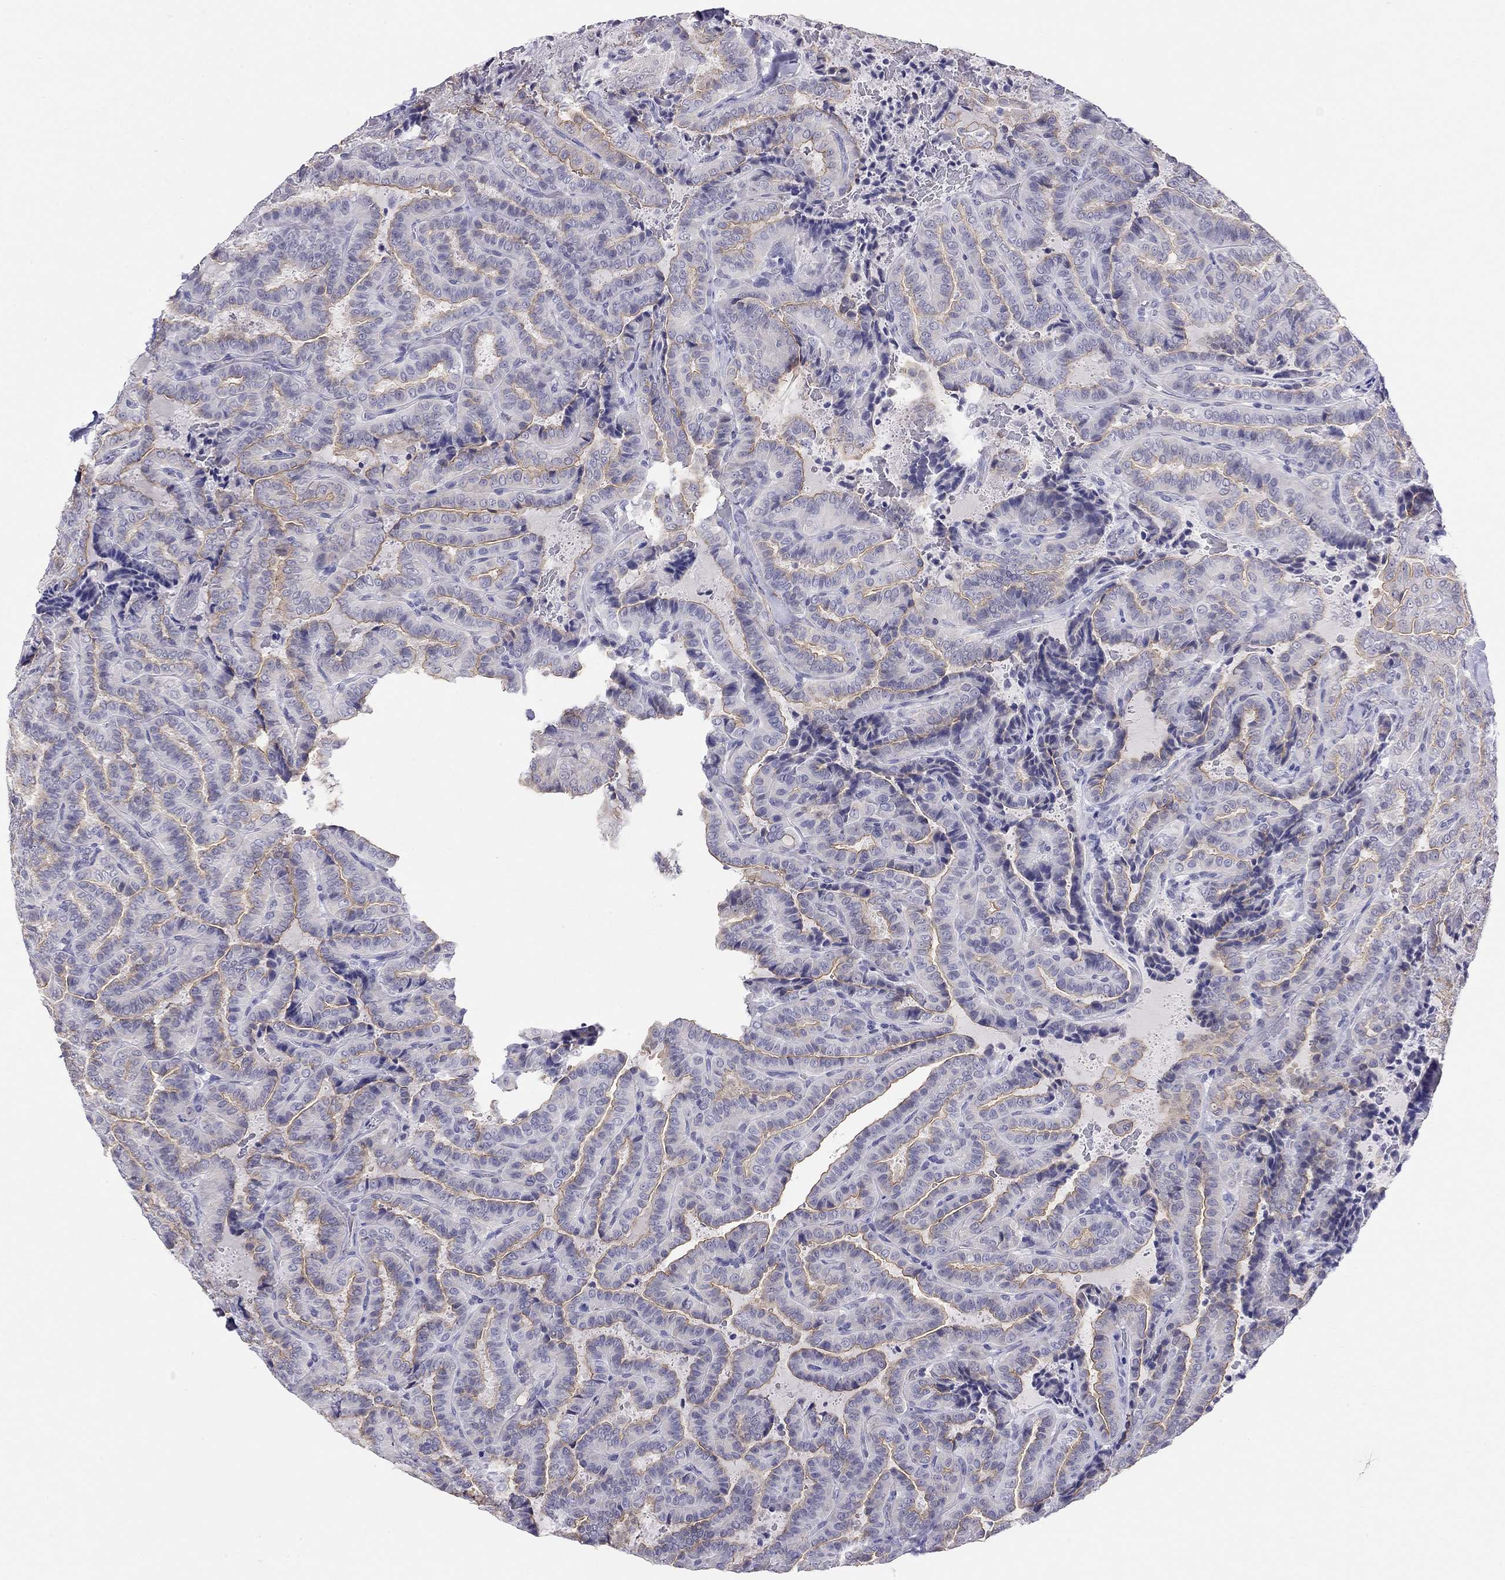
{"staining": {"intensity": "moderate", "quantity": ">75%", "location": "cytoplasmic/membranous"}, "tissue": "thyroid cancer", "cell_type": "Tumor cells", "image_type": "cancer", "snomed": [{"axis": "morphology", "description": "Papillary adenocarcinoma, NOS"}, {"axis": "topography", "description": "Thyroid gland"}], "caption": "Immunohistochemistry photomicrograph of human thyroid cancer (papillary adenocarcinoma) stained for a protein (brown), which shows medium levels of moderate cytoplasmic/membranous staining in approximately >75% of tumor cells.", "gene": "MYMX", "patient": {"sex": "female", "age": 39}}